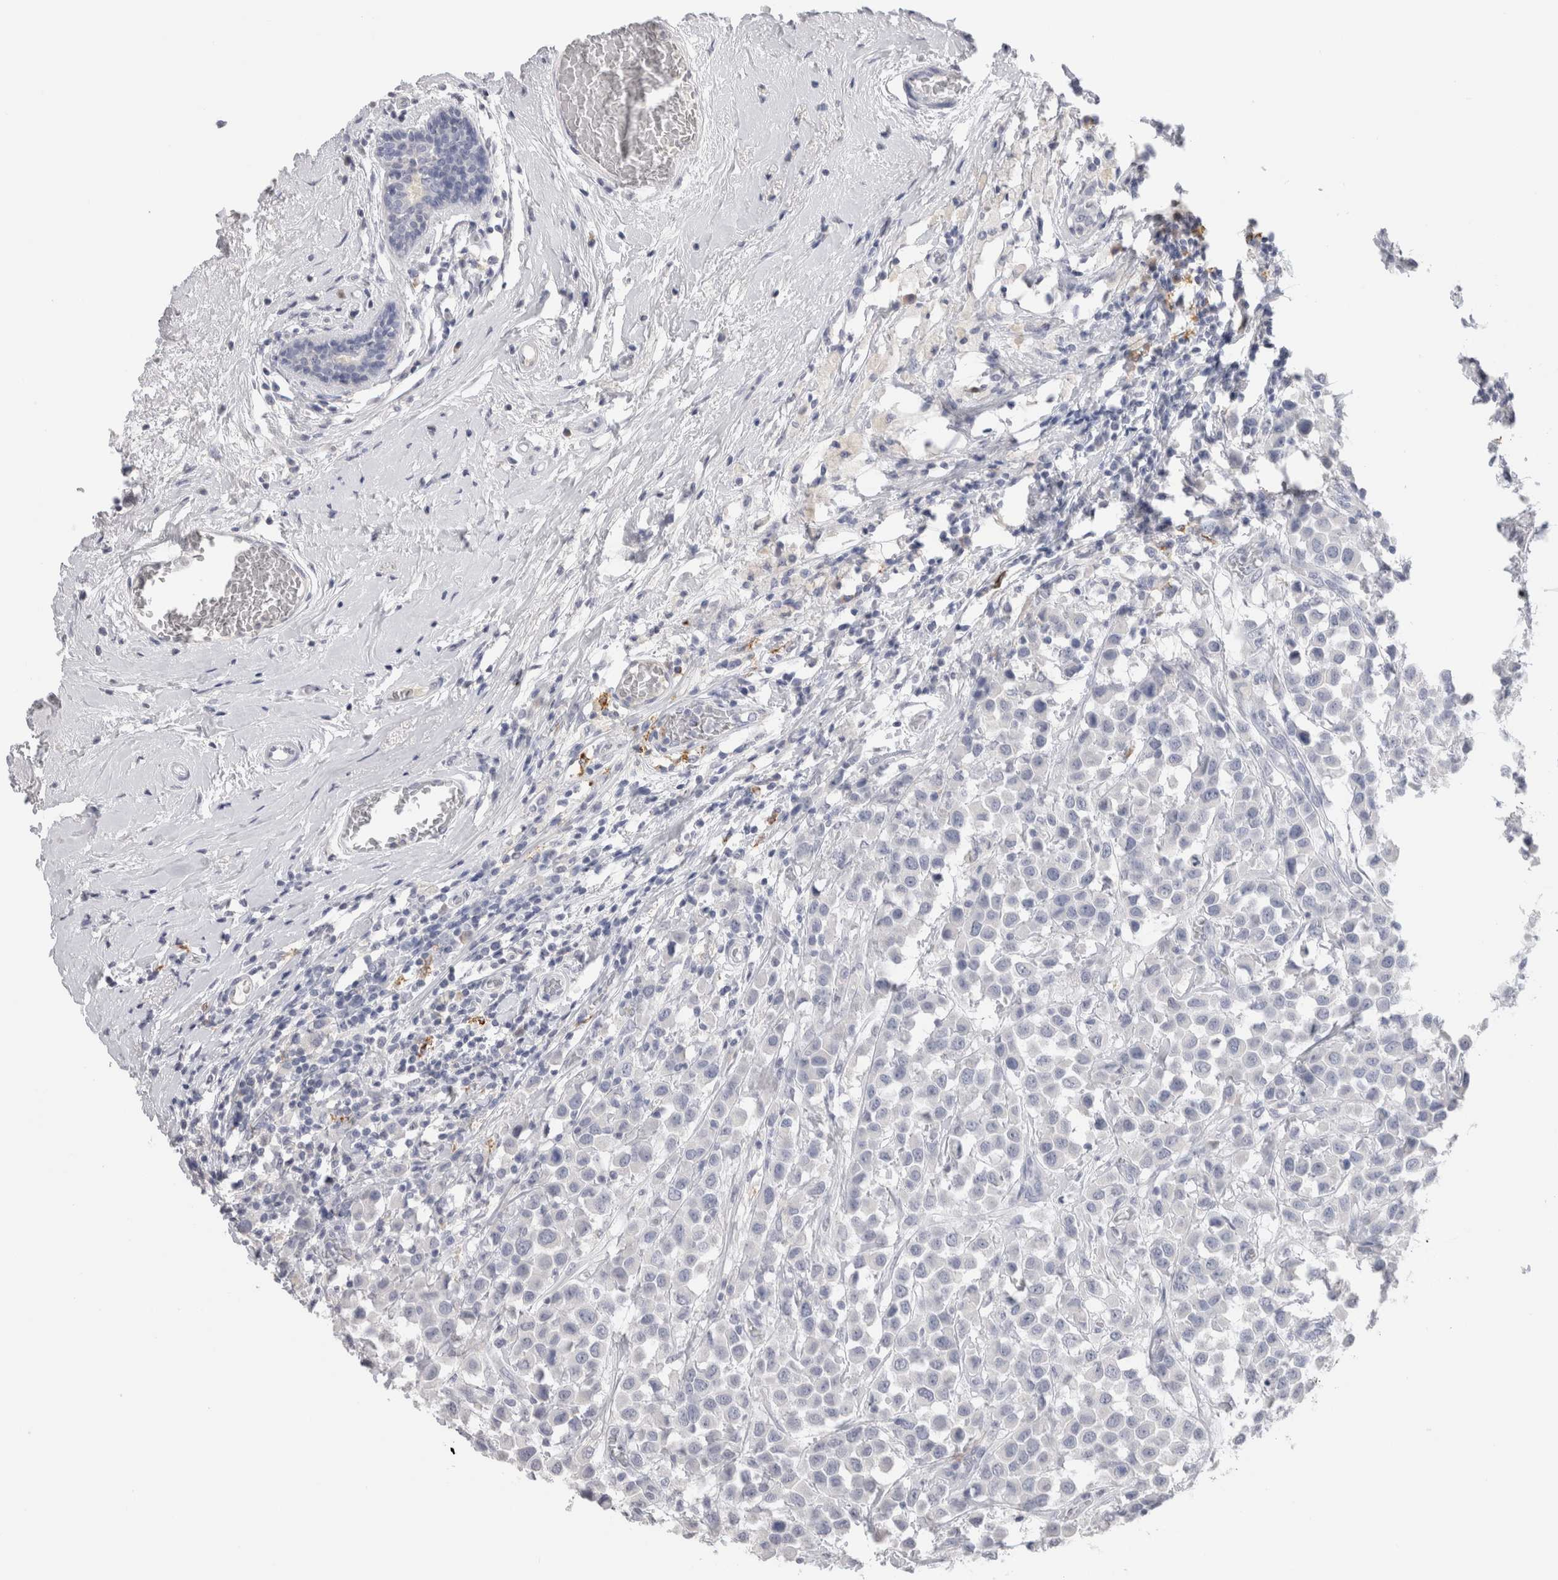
{"staining": {"intensity": "negative", "quantity": "none", "location": "none"}, "tissue": "breast cancer", "cell_type": "Tumor cells", "image_type": "cancer", "snomed": [{"axis": "morphology", "description": "Duct carcinoma"}, {"axis": "topography", "description": "Breast"}], "caption": "Immunohistochemical staining of human breast cancer (intraductal carcinoma) displays no significant staining in tumor cells.", "gene": "LAMP3", "patient": {"sex": "female", "age": 61}}